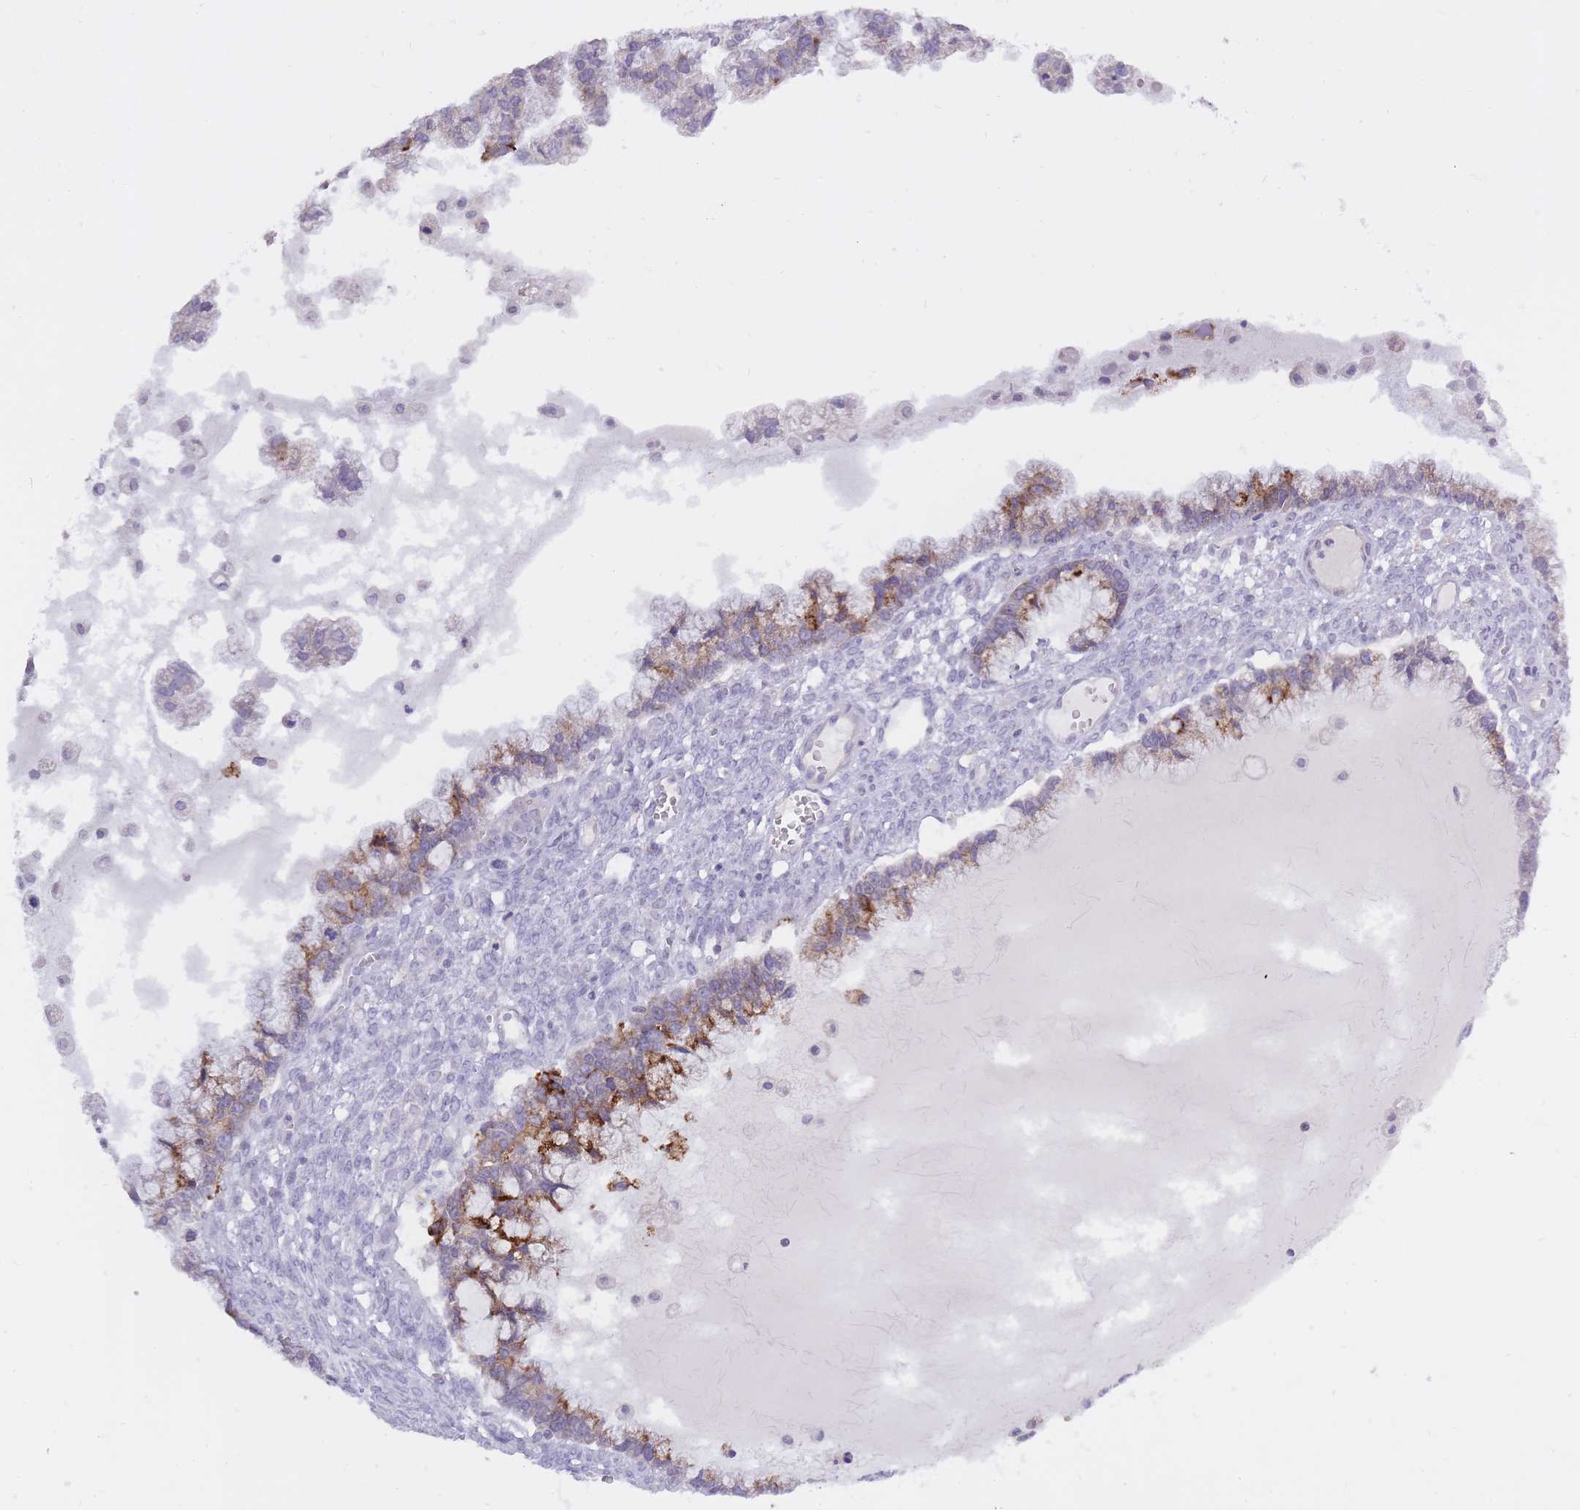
{"staining": {"intensity": "moderate", "quantity": "<25%", "location": "cytoplasmic/membranous"}, "tissue": "ovarian cancer", "cell_type": "Tumor cells", "image_type": "cancer", "snomed": [{"axis": "morphology", "description": "Cystadenocarcinoma, mucinous, NOS"}, {"axis": "topography", "description": "Ovary"}], "caption": "A micrograph of ovarian cancer stained for a protein reveals moderate cytoplasmic/membranous brown staining in tumor cells. (DAB (3,3'-diaminobenzidine) IHC with brightfield microscopy, high magnification).", "gene": "BDKRB2", "patient": {"sex": "female", "age": 72}}